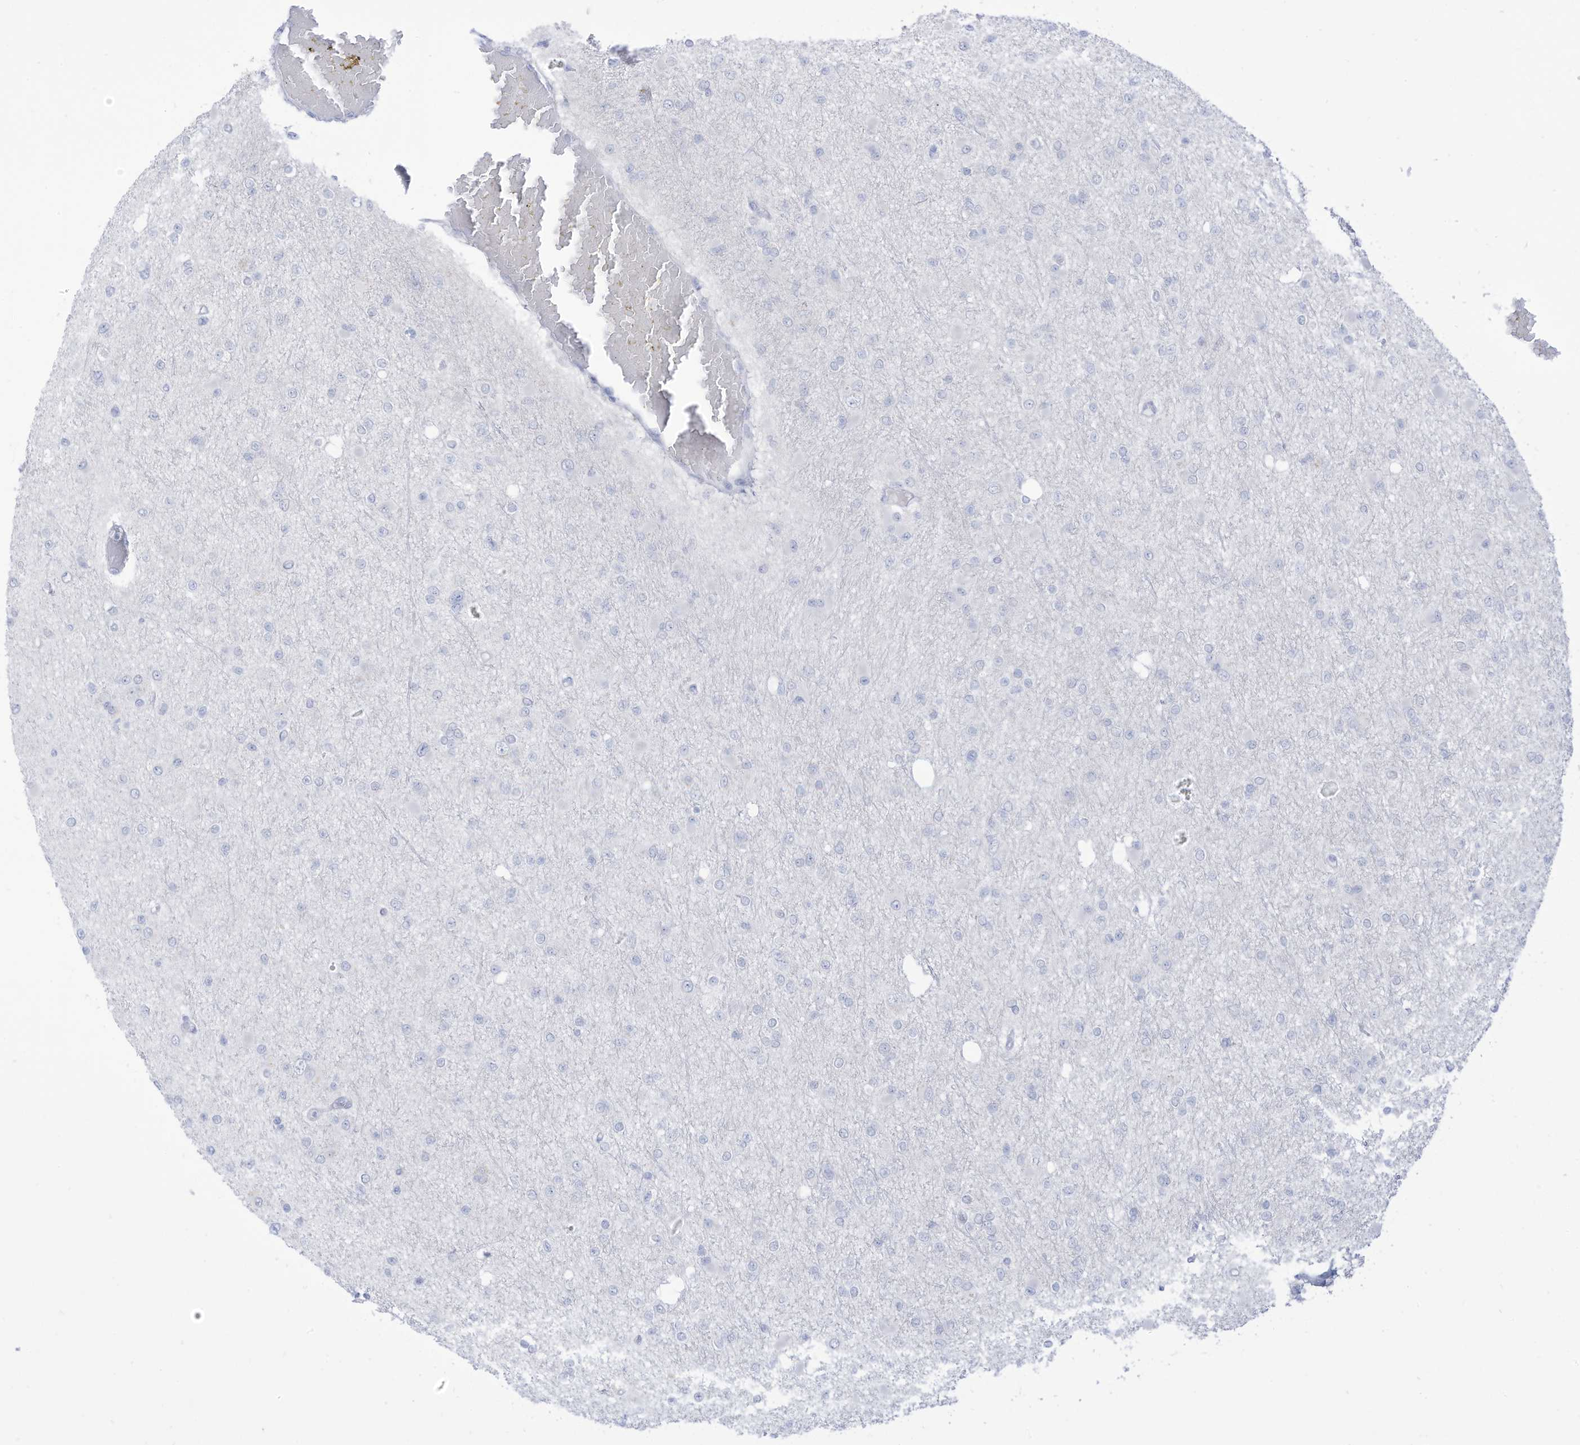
{"staining": {"intensity": "negative", "quantity": "none", "location": "none"}, "tissue": "glioma", "cell_type": "Tumor cells", "image_type": "cancer", "snomed": [{"axis": "morphology", "description": "Glioma, malignant, Low grade"}, {"axis": "topography", "description": "Brain"}], "caption": "The photomicrograph shows no staining of tumor cells in glioma. (DAB IHC with hematoxylin counter stain).", "gene": "OGT", "patient": {"sex": "female", "age": 22}}